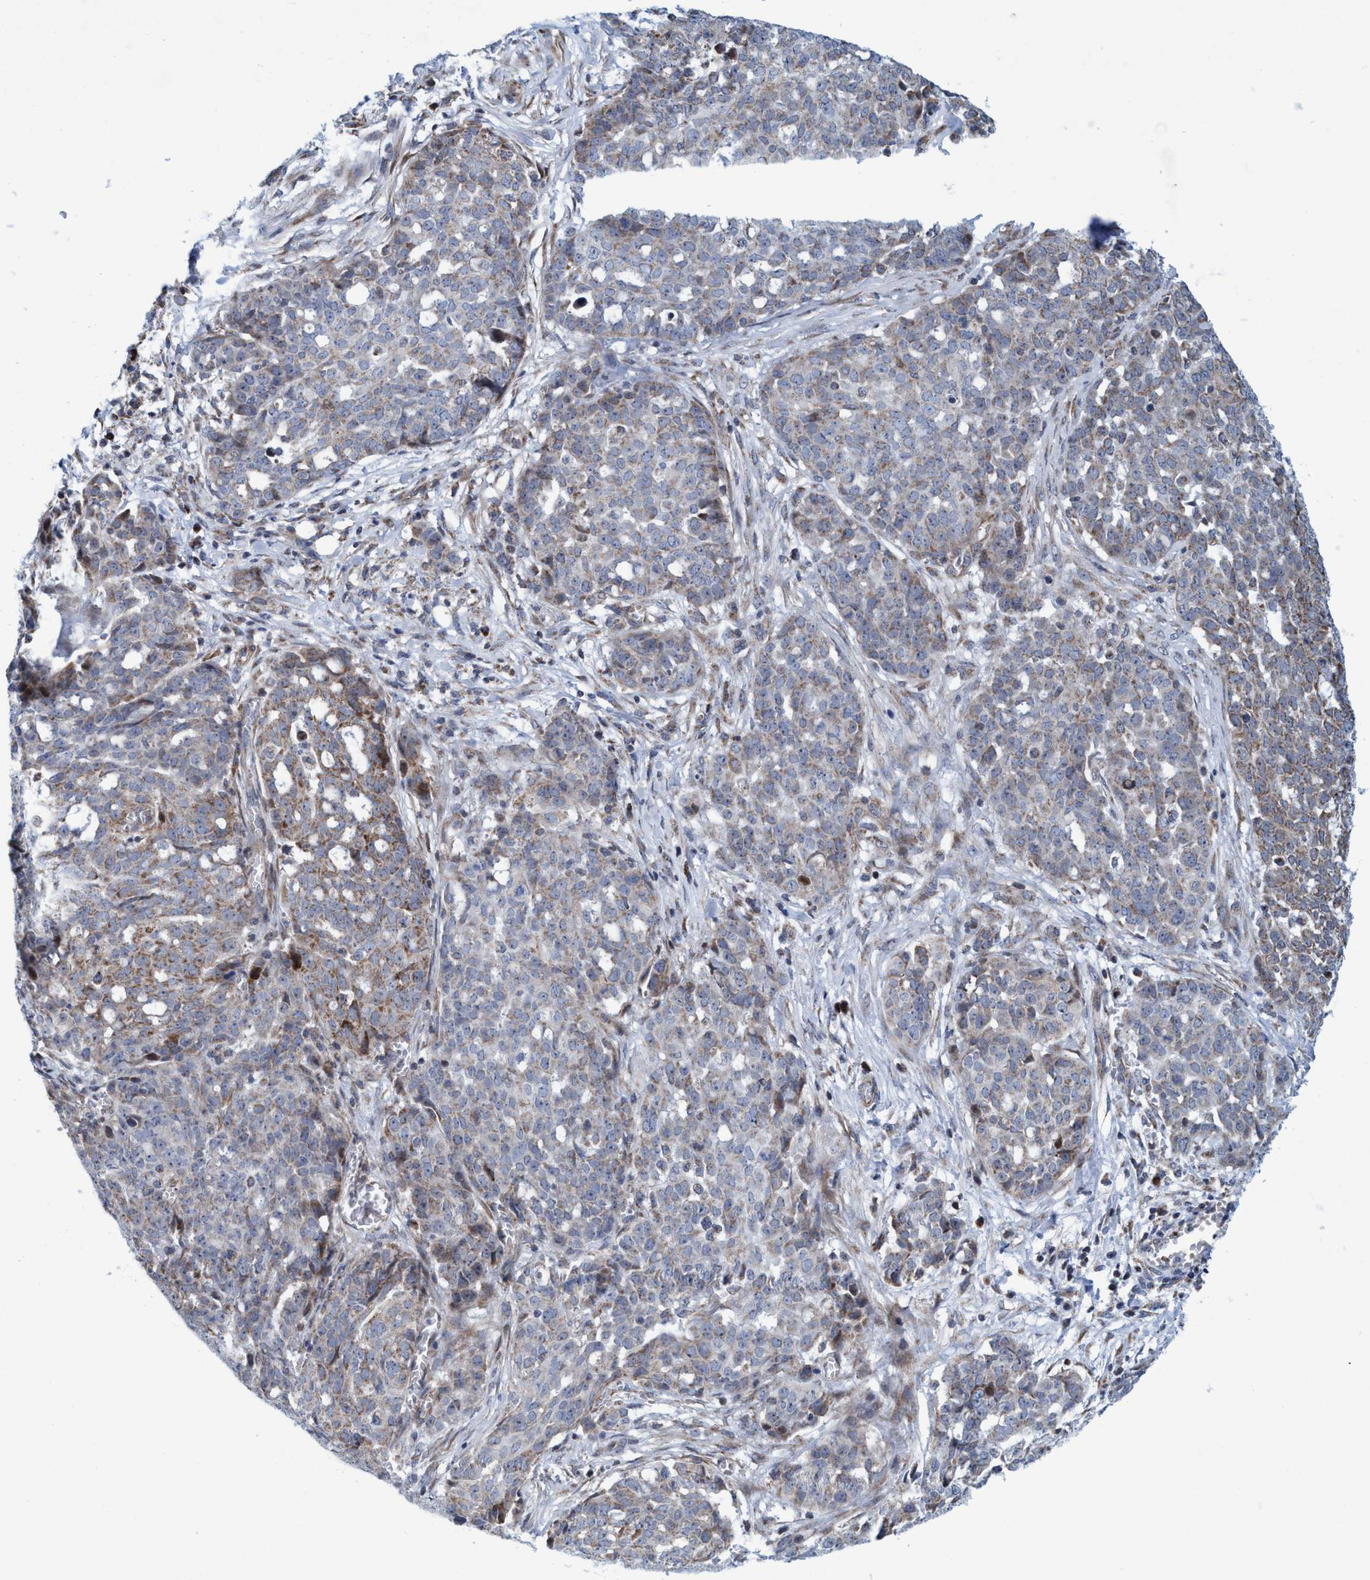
{"staining": {"intensity": "weak", "quantity": "25%-75%", "location": "cytoplasmic/membranous"}, "tissue": "ovarian cancer", "cell_type": "Tumor cells", "image_type": "cancer", "snomed": [{"axis": "morphology", "description": "Cystadenocarcinoma, serous, NOS"}, {"axis": "topography", "description": "Soft tissue"}, {"axis": "topography", "description": "Ovary"}], "caption": "Immunohistochemistry of human ovarian cancer shows low levels of weak cytoplasmic/membranous positivity in about 25%-75% of tumor cells.", "gene": "POLR1F", "patient": {"sex": "female", "age": 57}}